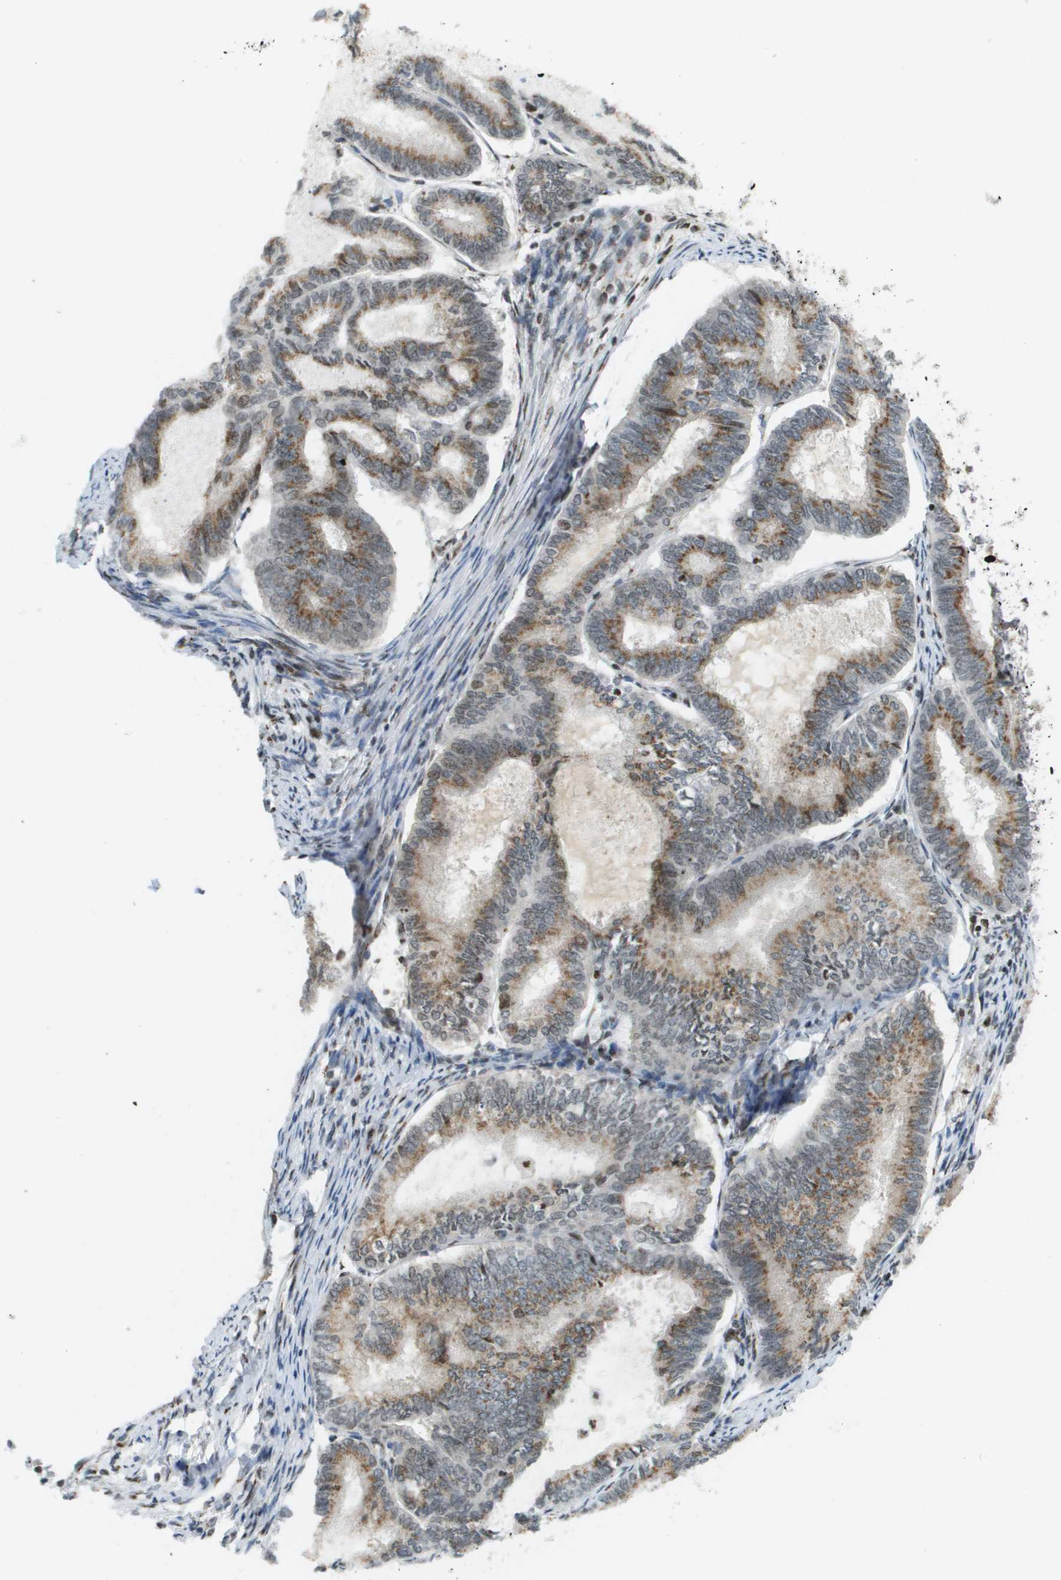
{"staining": {"intensity": "moderate", "quantity": ">75%", "location": "cytoplasmic/membranous"}, "tissue": "endometrial cancer", "cell_type": "Tumor cells", "image_type": "cancer", "snomed": [{"axis": "morphology", "description": "Adenocarcinoma, NOS"}, {"axis": "topography", "description": "Endometrium"}], "caption": "Protein expression analysis of adenocarcinoma (endometrial) demonstrates moderate cytoplasmic/membranous staining in approximately >75% of tumor cells.", "gene": "EVC", "patient": {"sex": "female", "age": 86}}